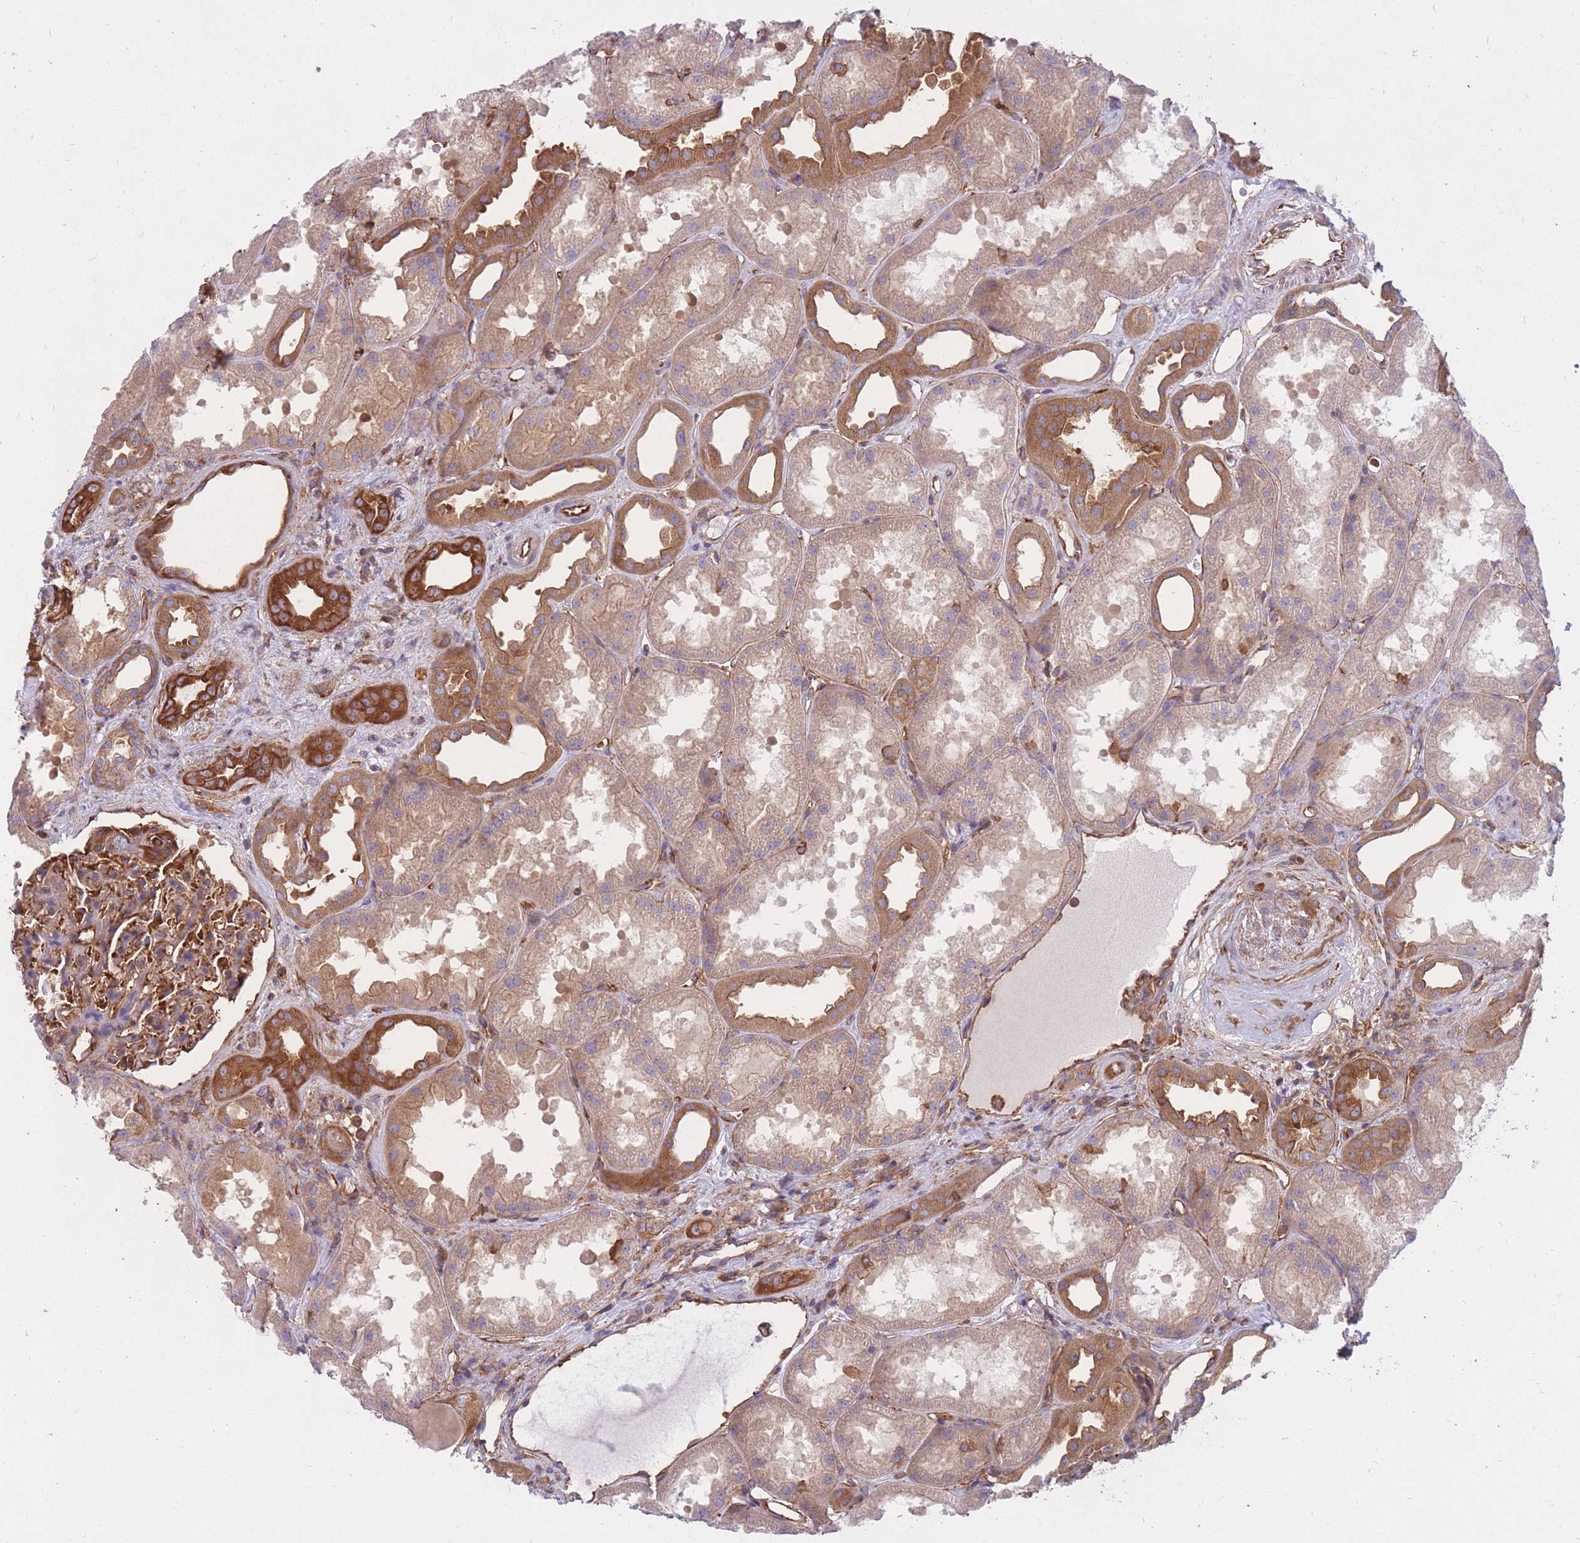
{"staining": {"intensity": "strong", "quantity": ">75%", "location": "cytoplasmic/membranous"}, "tissue": "kidney", "cell_type": "Cells in glomeruli", "image_type": "normal", "snomed": [{"axis": "morphology", "description": "Normal tissue, NOS"}, {"axis": "topography", "description": "Kidney"}], "caption": "Immunohistochemical staining of unremarkable human kidney shows >75% levels of strong cytoplasmic/membranous protein expression in approximately >75% of cells in glomeruli. The protein of interest is stained brown, and the nuclei are stained in blue (DAB IHC with brightfield microscopy, high magnification).", "gene": "GGA1", "patient": {"sex": "male", "age": 61}}